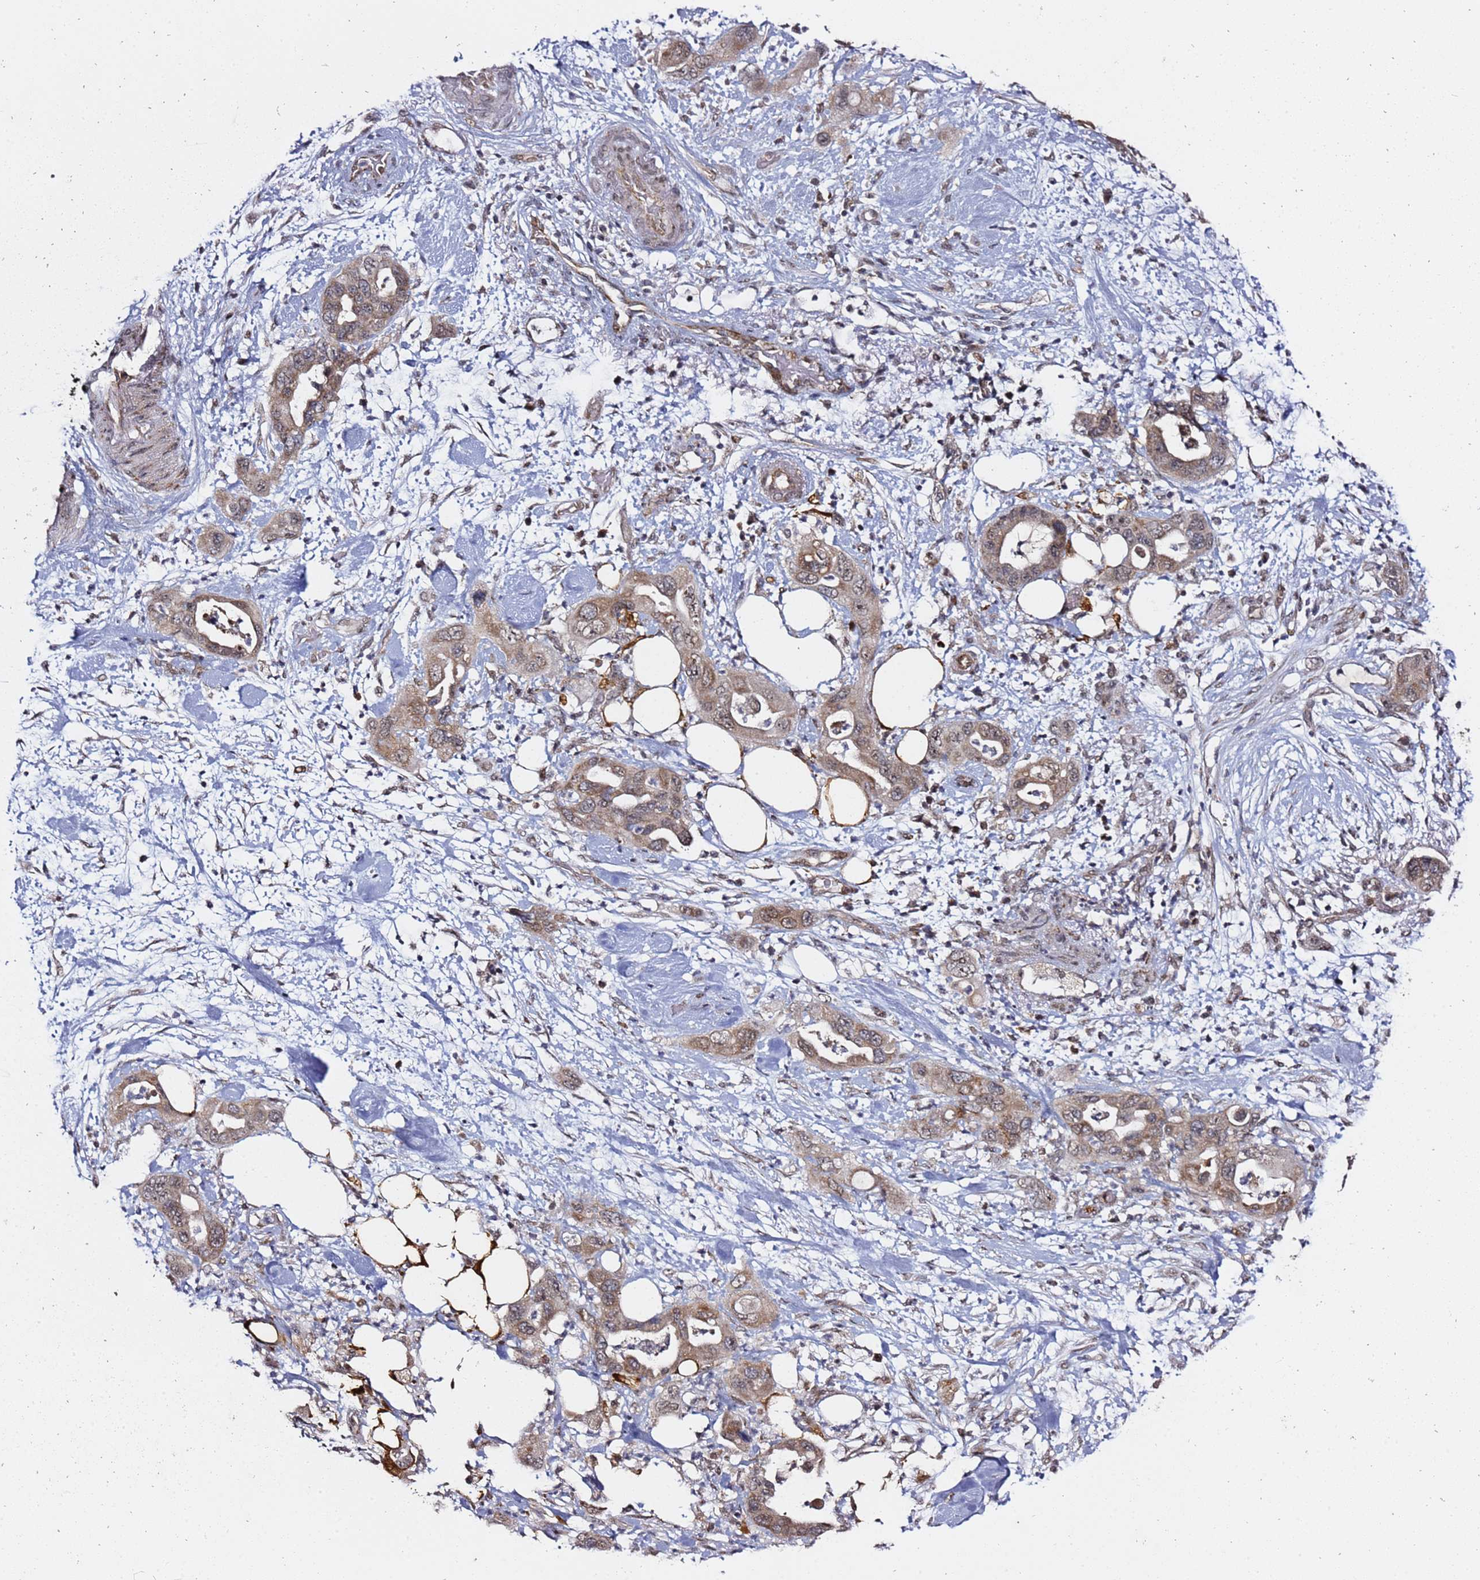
{"staining": {"intensity": "moderate", "quantity": ">75%", "location": "cytoplasmic/membranous,nuclear"}, "tissue": "pancreatic cancer", "cell_type": "Tumor cells", "image_type": "cancer", "snomed": [{"axis": "morphology", "description": "Adenocarcinoma, NOS"}, {"axis": "topography", "description": "Pancreas"}], "caption": "Protein staining of adenocarcinoma (pancreatic) tissue shows moderate cytoplasmic/membranous and nuclear positivity in about >75% of tumor cells.", "gene": "TP53AIP1", "patient": {"sex": "female", "age": 71}}